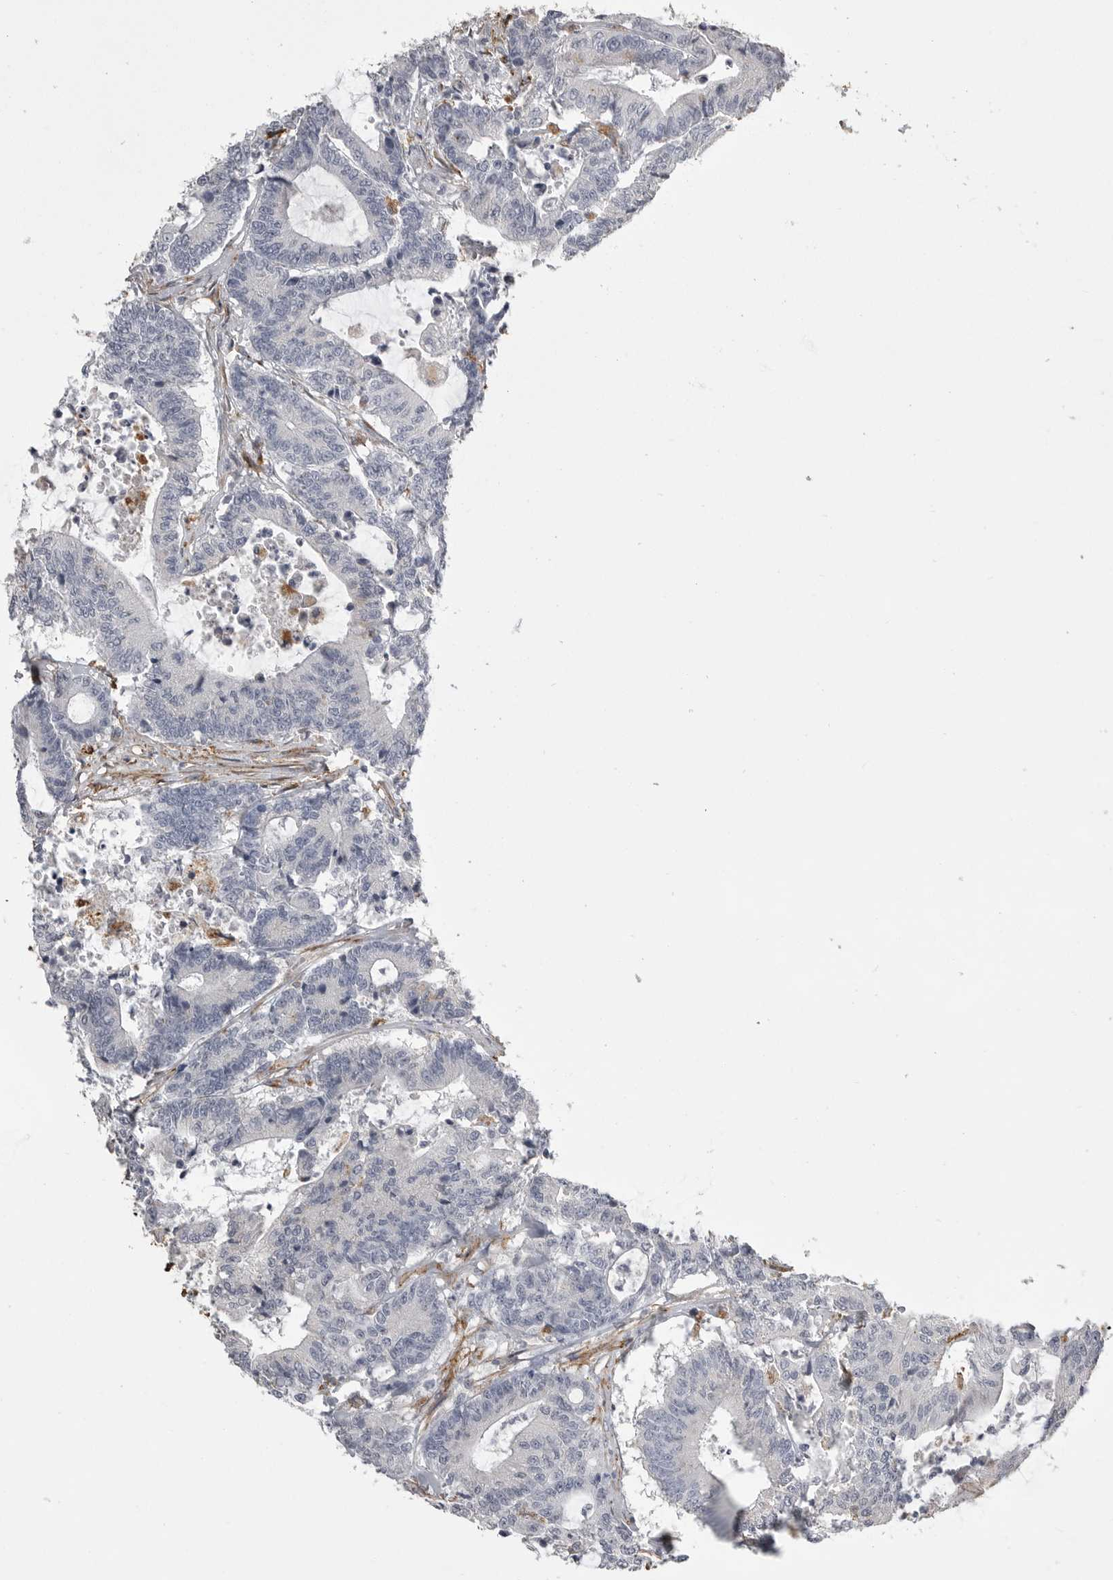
{"staining": {"intensity": "negative", "quantity": "none", "location": "none"}, "tissue": "colorectal cancer", "cell_type": "Tumor cells", "image_type": "cancer", "snomed": [{"axis": "morphology", "description": "Adenocarcinoma, NOS"}, {"axis": "topography", "description": "Colon"}], "caption": "Immunohistochemical staining of colorectal cancer (adenocarcinoma) reveals no significant expression in tumor cells.", "gene": "AOC3", "patient": {"sex": "female", "age": 84}}